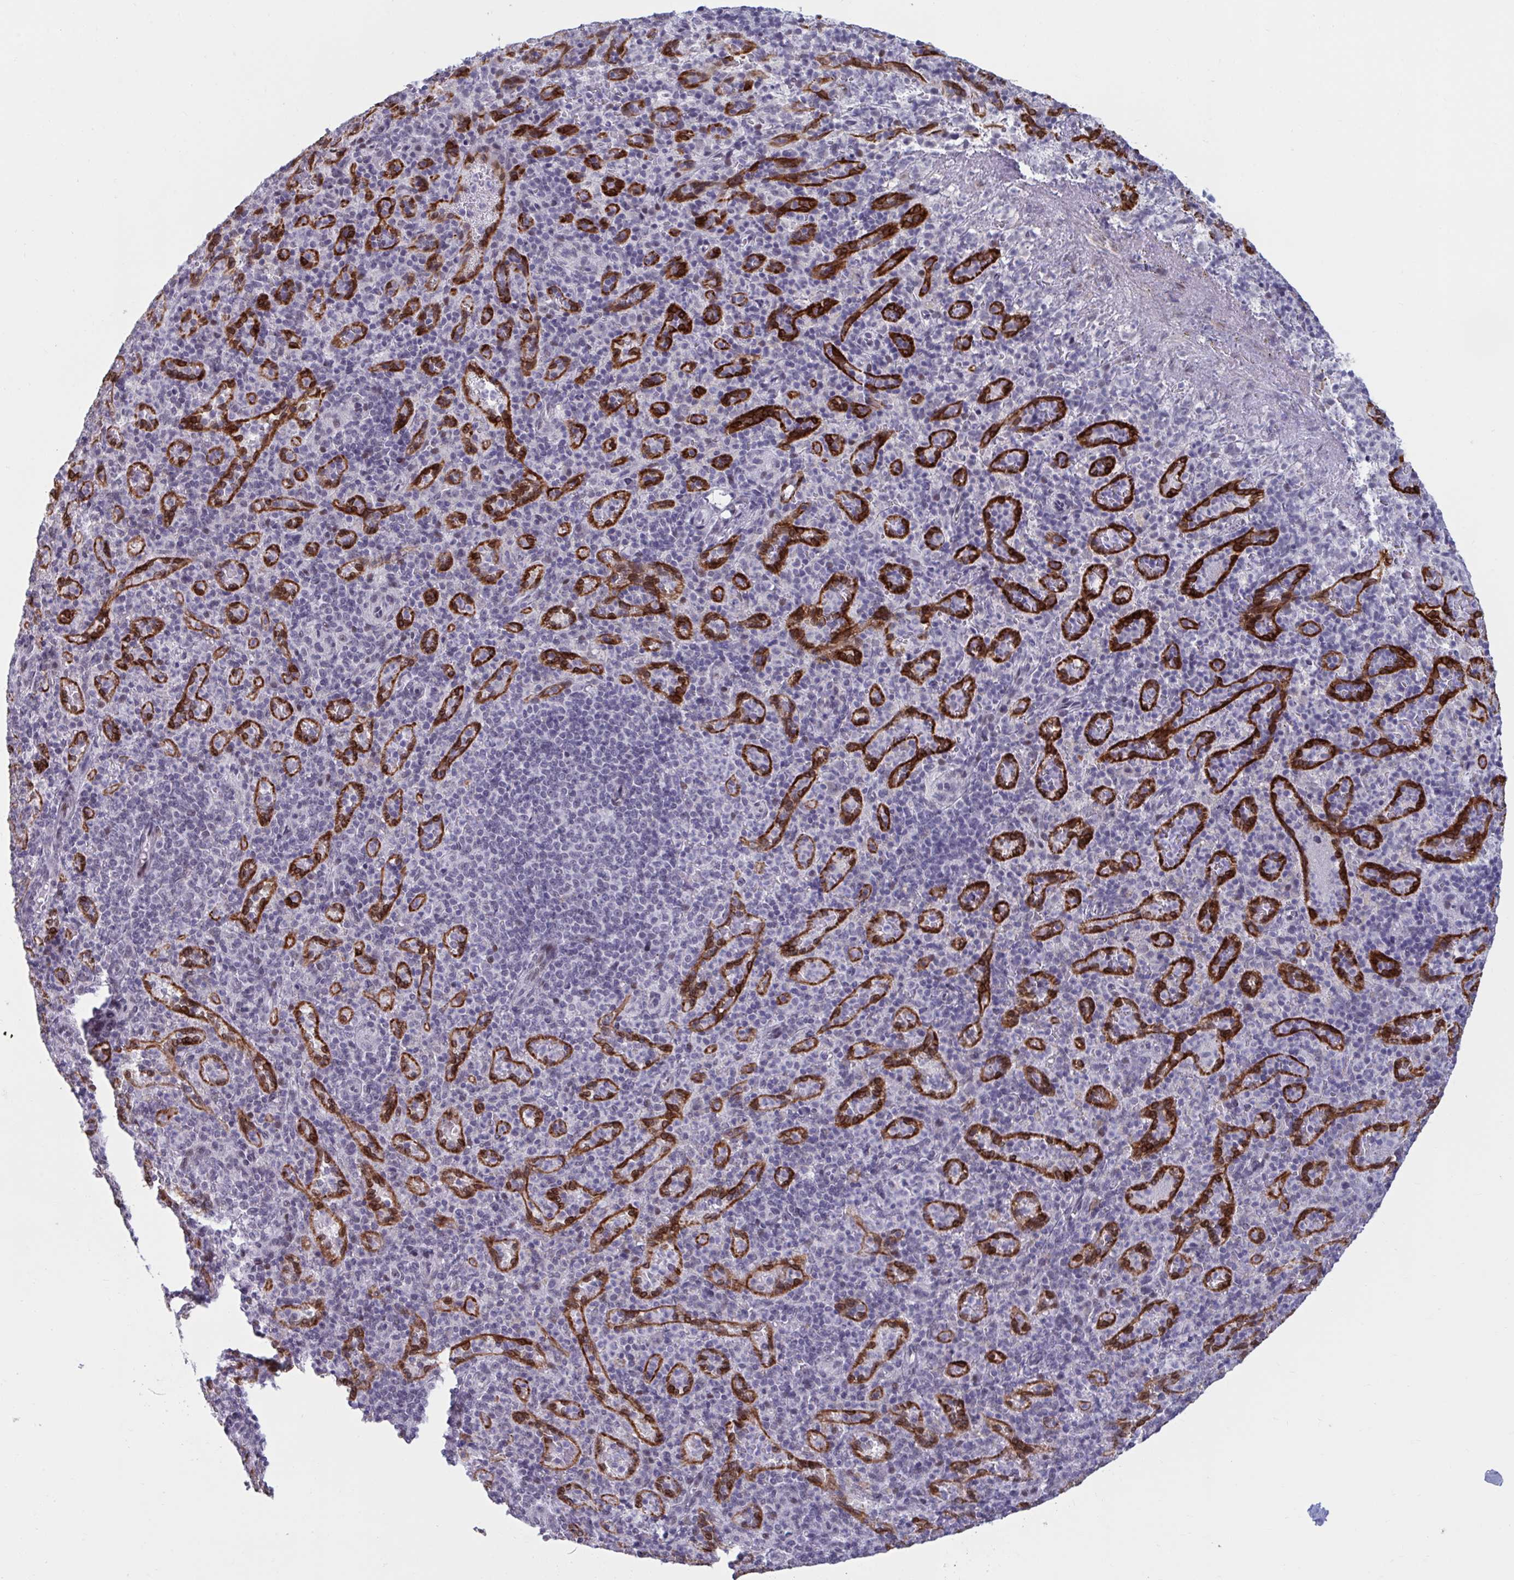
{"staining": {"intensity": "negative", "quantity": "none", "location": "none"}, "tissue": "spleen", "cell_type": "Cells in red pulp", "image_type": "normal", "snomed": [{"axis": "morphology", "description": "Normal tissue, NOS"}, {"axis": "topography", "description": "Spleen"}], "caption": "Immunohistochemistry micrograph of normal spleen: human spleen stained with DAB reveals no significant protein staining in cells in red pulp.", "gene": "HSD17B6", "patient": {"sex": "female", "age": 74}}